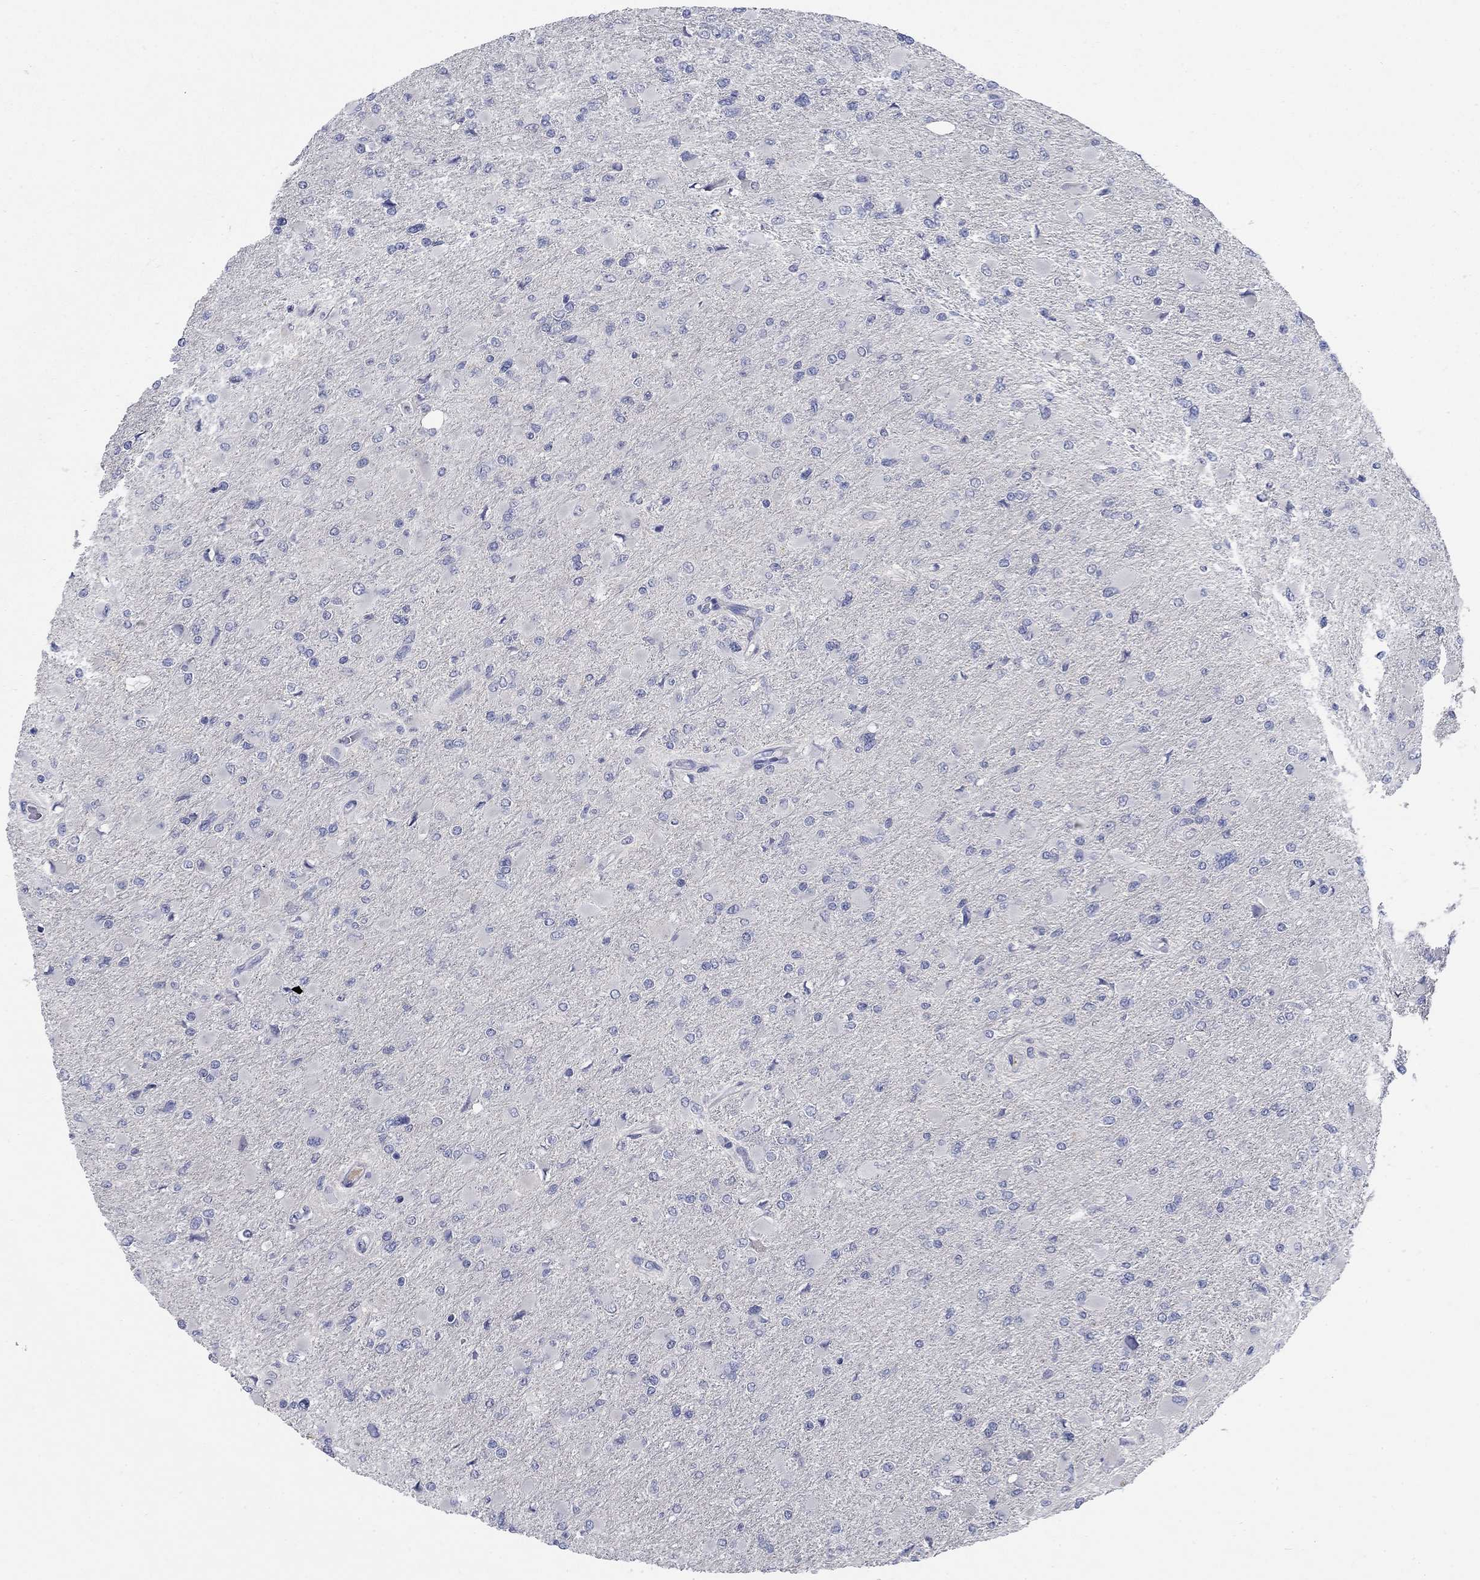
{"staining": {"intensity": "negative", "quantity": "none", "location": "none"}, "tissue": "glioma", "cell_type": "Tumor cells", "image_type": "cancer", "snomed": [{"axis": "morphology", "description": "Glioma, malignant, High grade"}, {"axis": "topography", "description": "Cerebral cortex"}], "caption": "High power microscopy image of an immunohistochemistry (IHC) micrograph of malignant high-grade glioma, revealing no significant expression in tumor cells.", "gene": "TMEM249", "patient": {"sex": "female", "age": 36}}